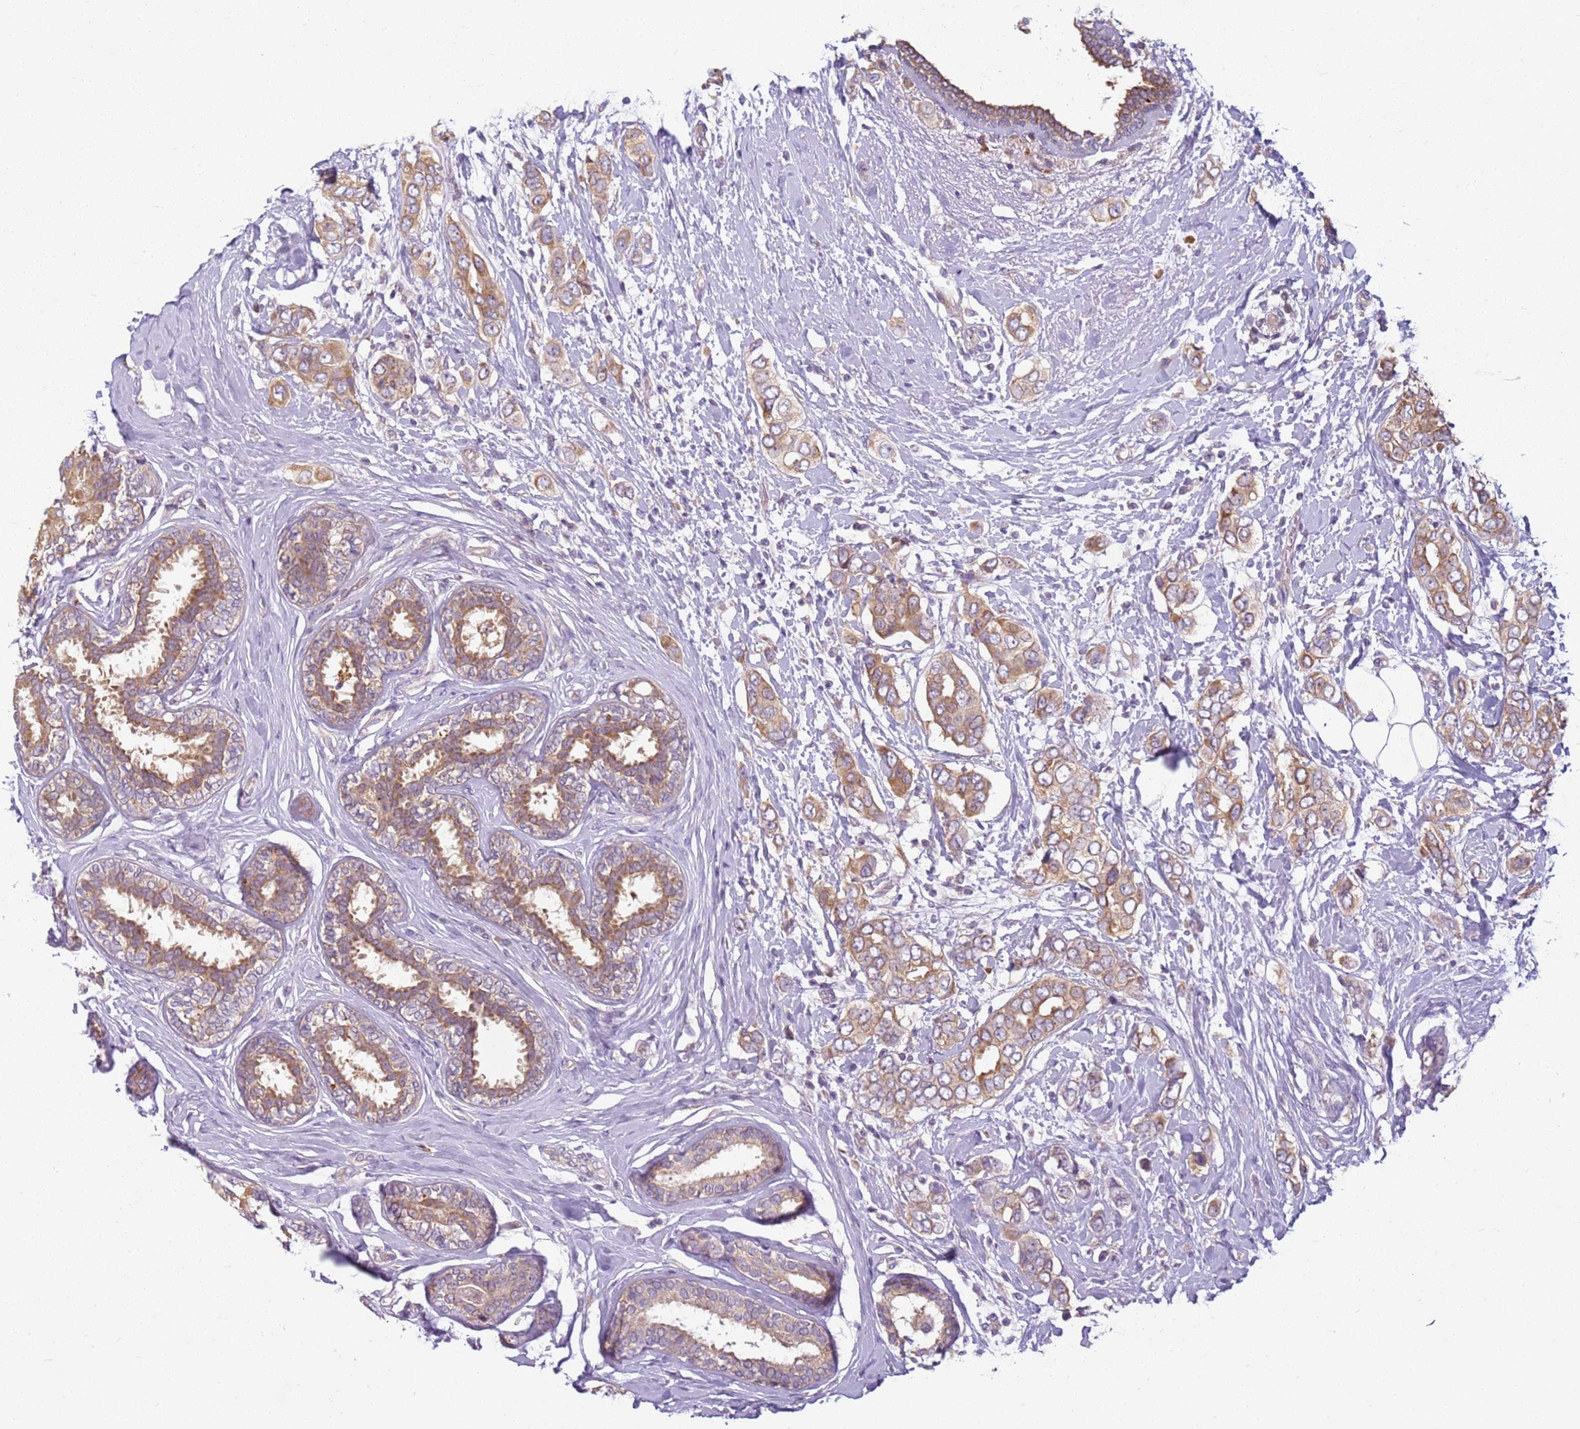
{"staining": {"intensity": "moderate", "quantity": "25%-75%", "location": "cytoplasmic/membranous"}, "tissue": "breast cancer", "cell_type": "Tumor cells", "image_type": "cancer", "snomed": [{"axis": "morphology", "description": "Lobular carcinoma"}, {"axis": "topography", "description": "Breast"}], "caption": "Immunohistochemistry staining of breast cancer, which demonstrates medium levels of moderate cytoplasmic/membranous expression in about 25%-75% of tumor cells indicating moderate cytoplasmic/membranous protein staining. The staining was performed using DAB (brown) for protein detection and nuclei were counterstained in hematoxylin (blue).", "gene": "RPS28", "patient": {"sex": "female", "age": 51}}